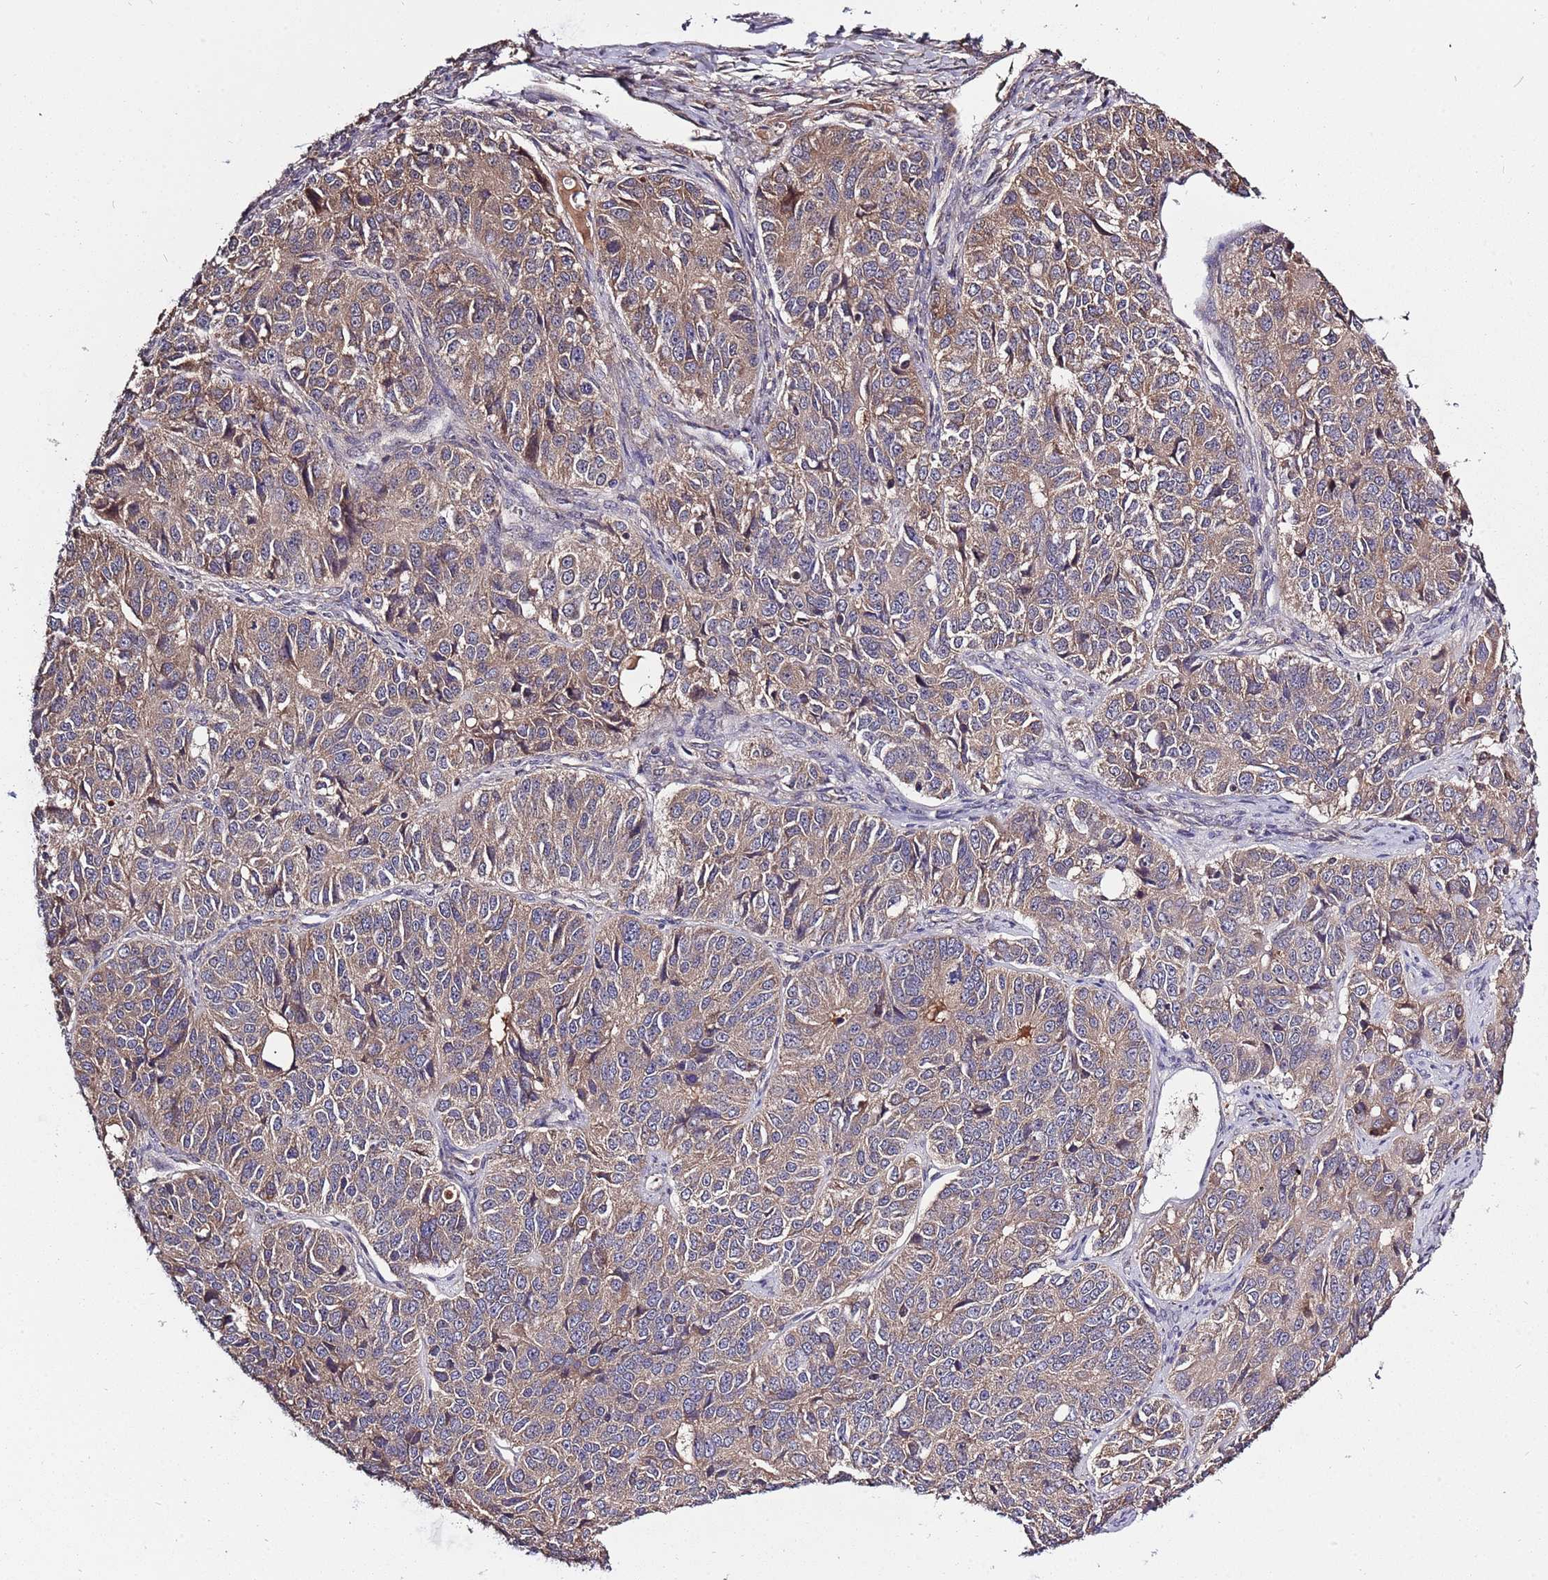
{"staining": {"intensity": "moderate", "quantity": ">75%", "location": "cytoplasmic/membranous"}, "tissue": "ovarian cancer", "cell_type": "Tumor cells", "image_type": "cancer", "snomed": [{"axis": "morphology", "description": "Carcinoma, endometroid"}, {"axis": "topography", "description": "Ovary"}], "caption": "Immunohistochemistry (IHC) staining of ovarian cancer, which reveals medium levels of moderate cytoplasmic/membranous expression in about >75% of tumor cells indicating moderate cytoplasmic/membranous protein staining. The staining was performed using DAB (3,3'-diaminobenzidine) (brown) for protein detection and nuclei were counterstained in hematoxylin (blue).", "gene": "USP32", "patient": {"sex": "female", "age": 51}}